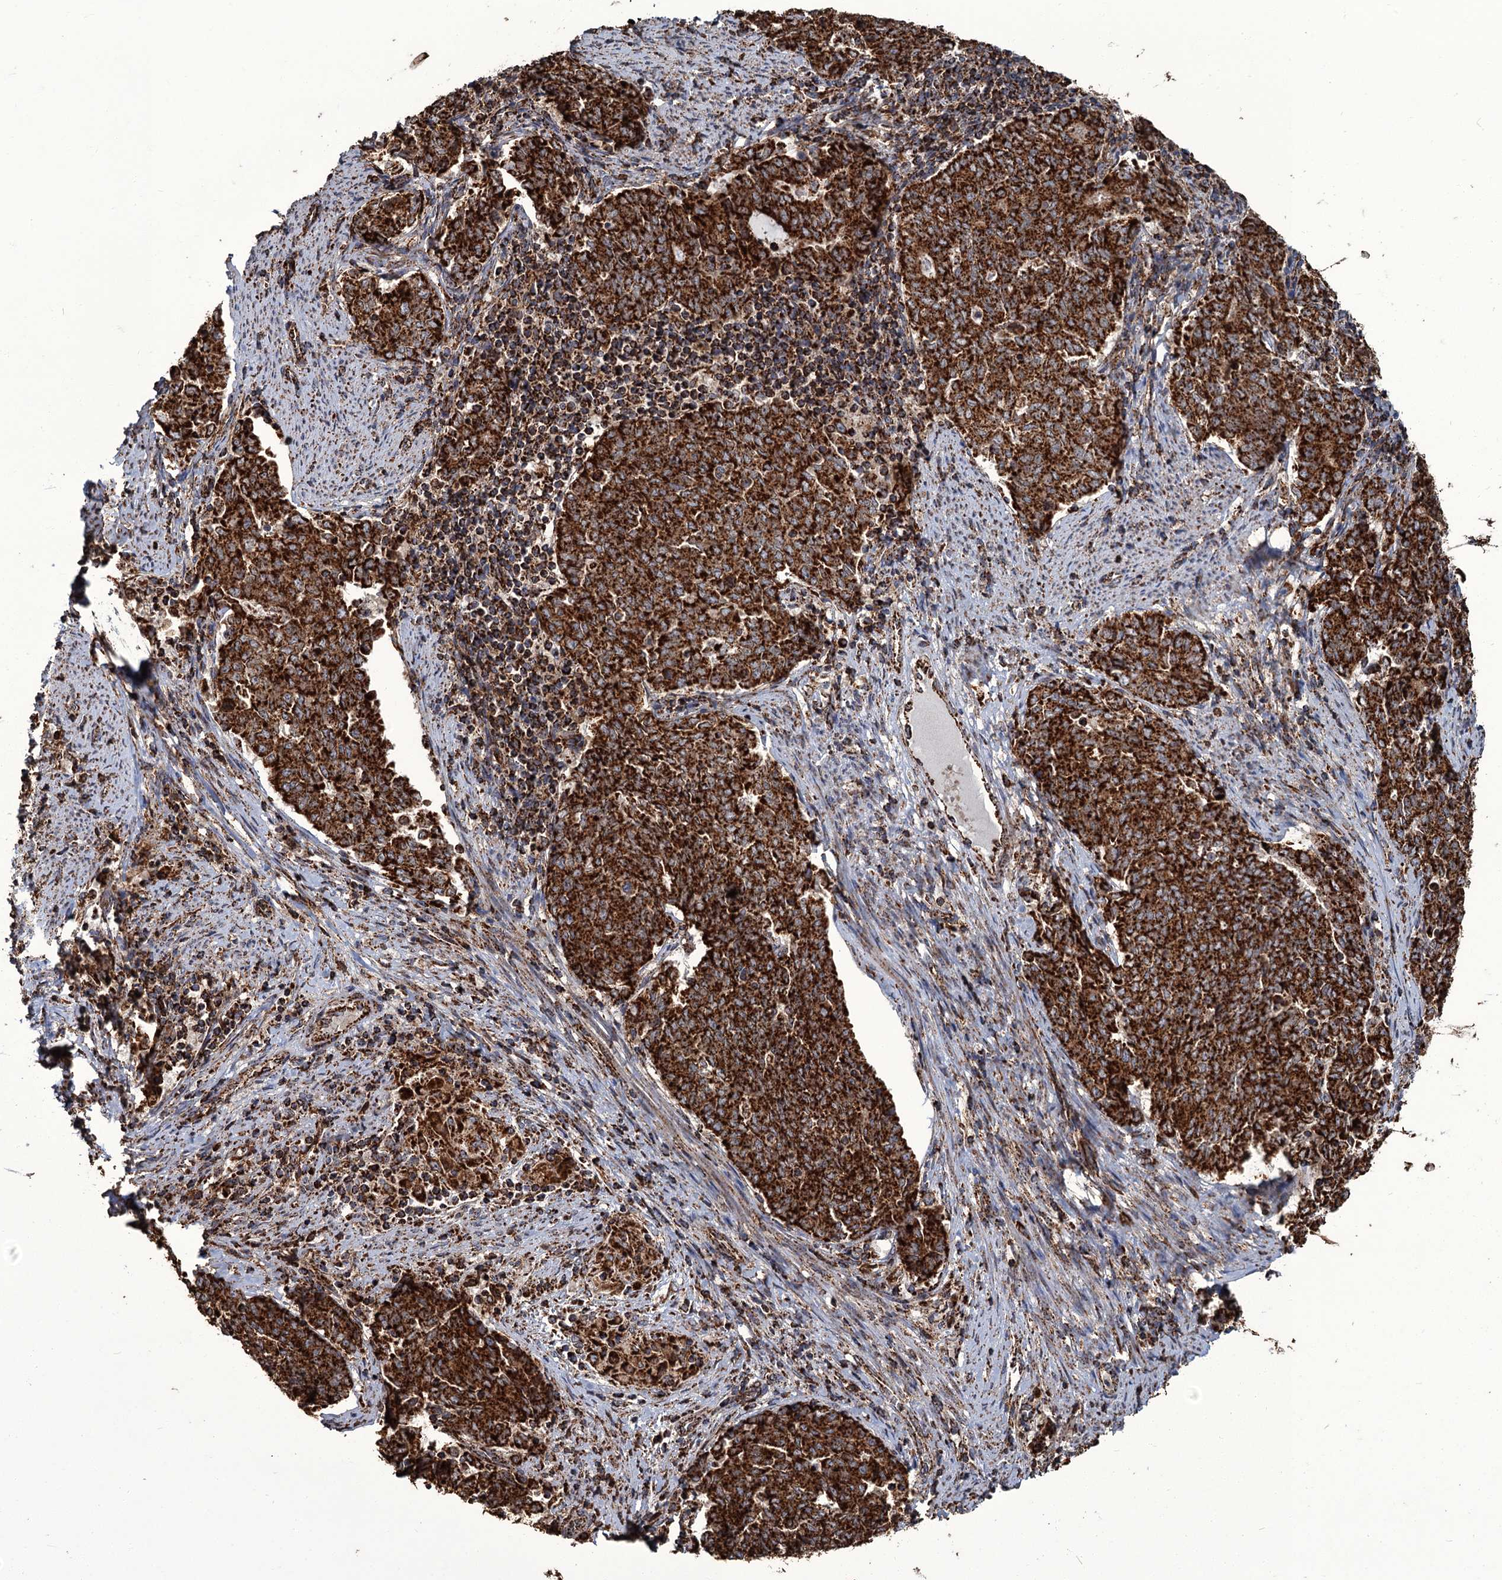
{"staining": {"intensity": "strong", "quantity": ">75%", "location": "cytoplasmic/membranous"}, "tissue": "endometrial cancer", "cell_type": "Tumor cells", "image_type": "cancer", "snomed": [{"axis": "morphology", "description": "Adenocarcinoma, NOS"}, {"axis": "topography", "description": "Endometrium"}], "caption": "Immunohistochemistry staining of endometrial cancer (adenocarcinoma), which displays high levels of strong cytoplasmic/membranous expression in approximately >75% of tumor cells indicating strong cytoplasmic/membranous protein expression. The staining was performed using DAB (3,3'-diaminobenzidine) (brown) for protein detection and nuclei were counterstained in hematoxylin (blue).", "gene": "APH1A", "patient": {"sex": "female", "age": 80}}